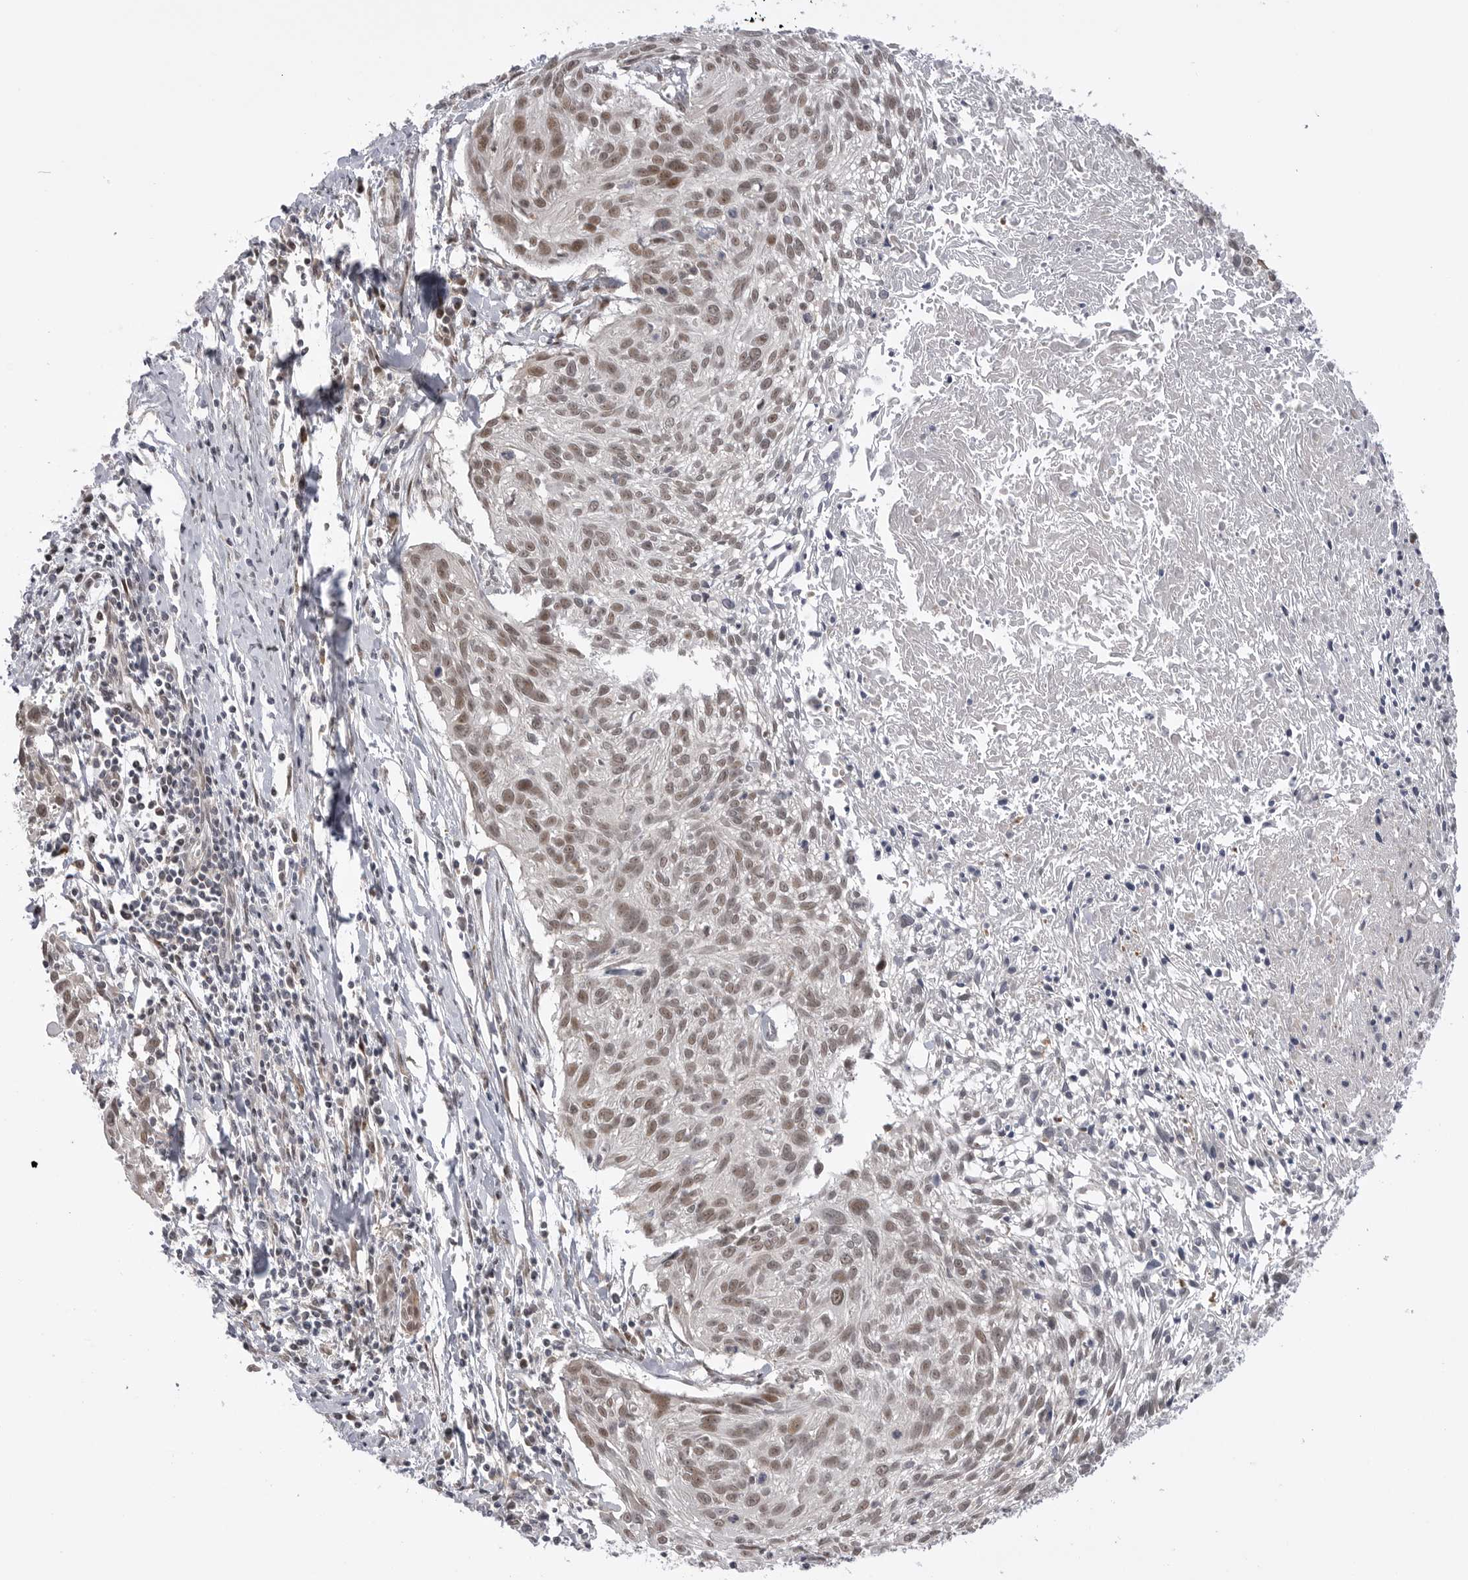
{"staining": {"intensity": "weak", "quantity": ">75%", "location": "nuclear"}, "tissue": "cervical cancer", "cell_type": "Tumor cells", "image_type": "cancer", "snomed": [{"axis": "morphology", "description": "Squamous cell carcinoma, NOS"}, {"axis": "topography", "description": "Cervix"}], "caption": "This is an image of IHC staining of cervical squamous cell carcinoma, which shows weak positivity in the nuclear of tumor cells.", "gene": "GGT6", "patient": {"sex": "female", "age": 51}}